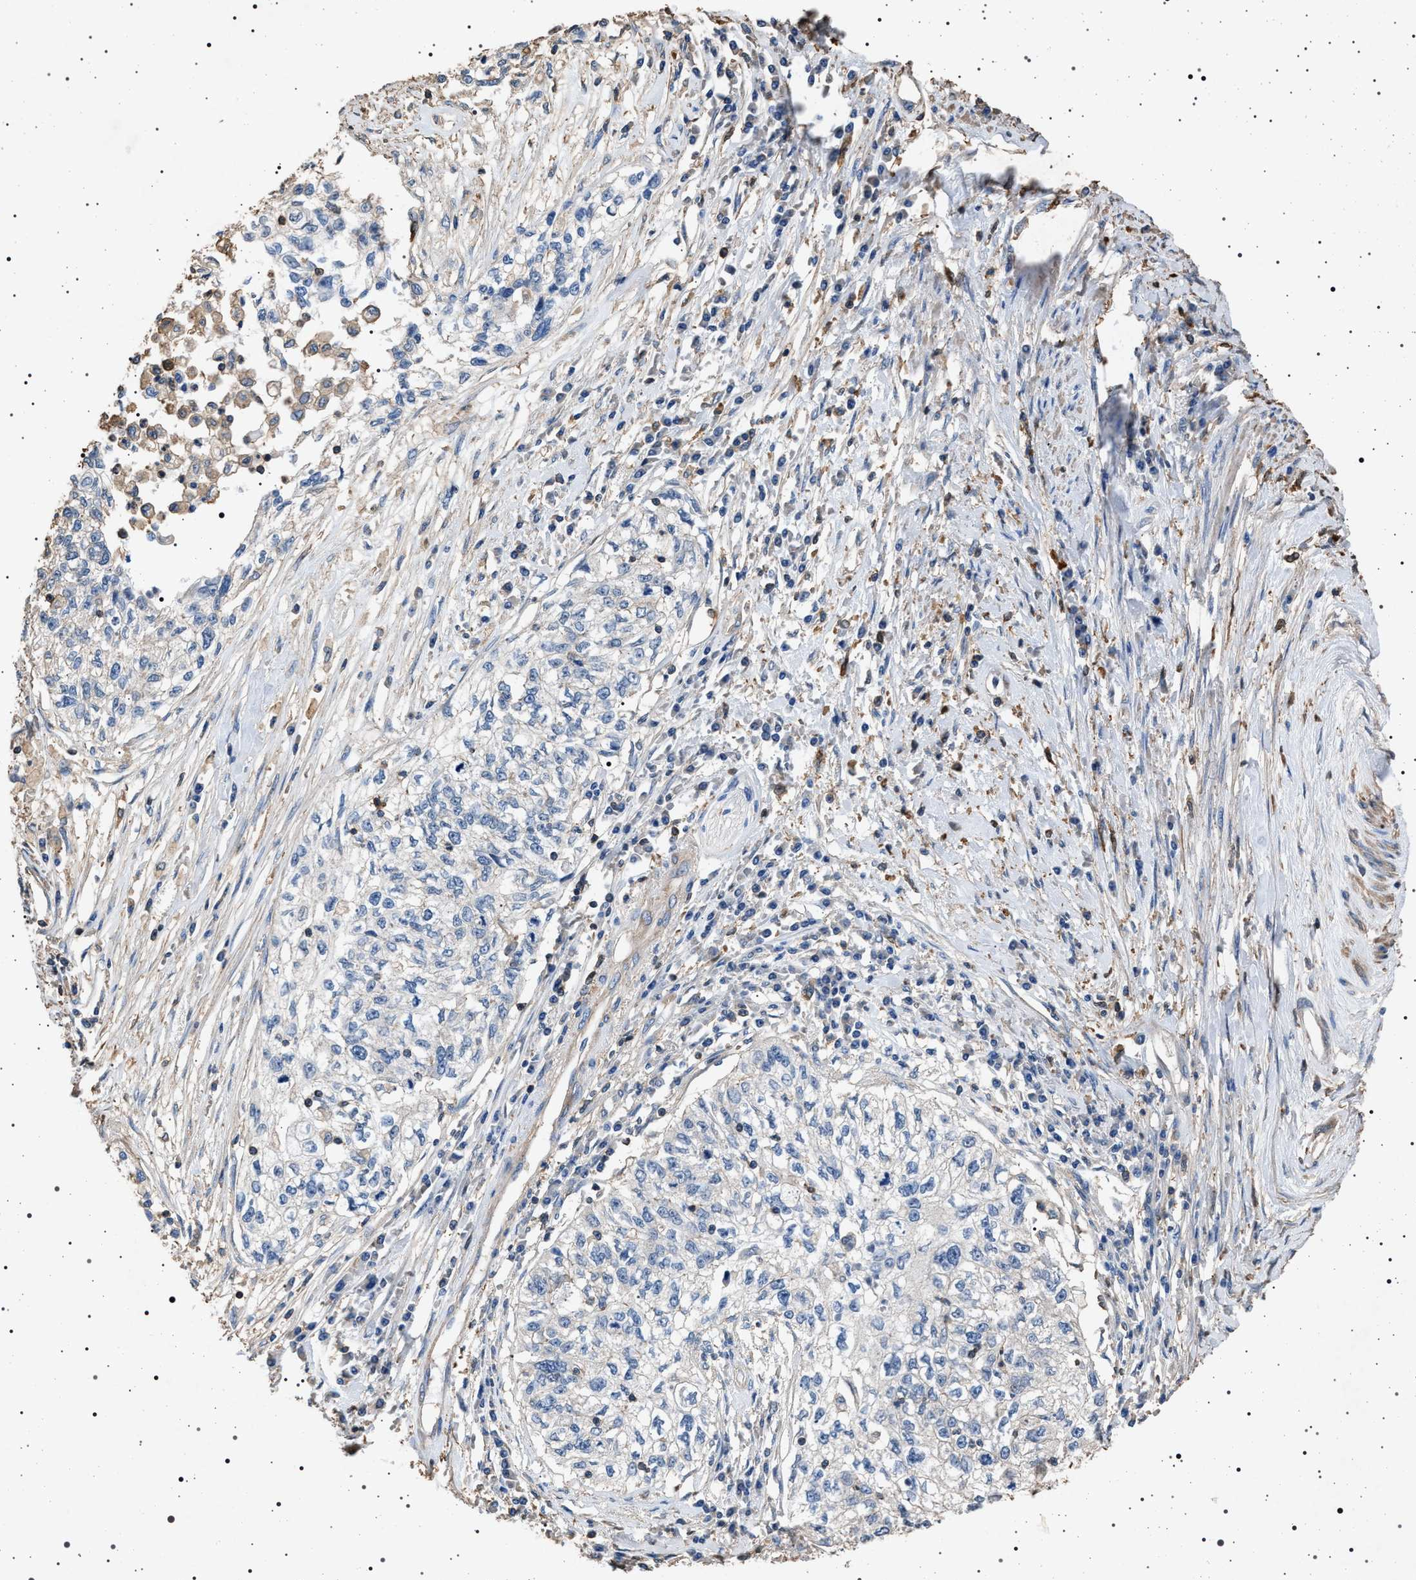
{"staining": {"intensity": "negative", "quantity": "none", "location": "none"}, "tissue": "cervical cancer", "cell_type": "Tumor cells", "image_type": "cancer", "snomed": [{"axis": "morphology", "description": "Squamous cell carcinoma, NOS"}, {"axis": "topography", "description": "Cervix"}], "caption": "Immunohistochemistry (IHC) of cervical cancer (squamous cell carcinoma) shows no staining in tumor cells.", "gene": "SMAP2", "patient": {"sex": "female", "age": 57}}